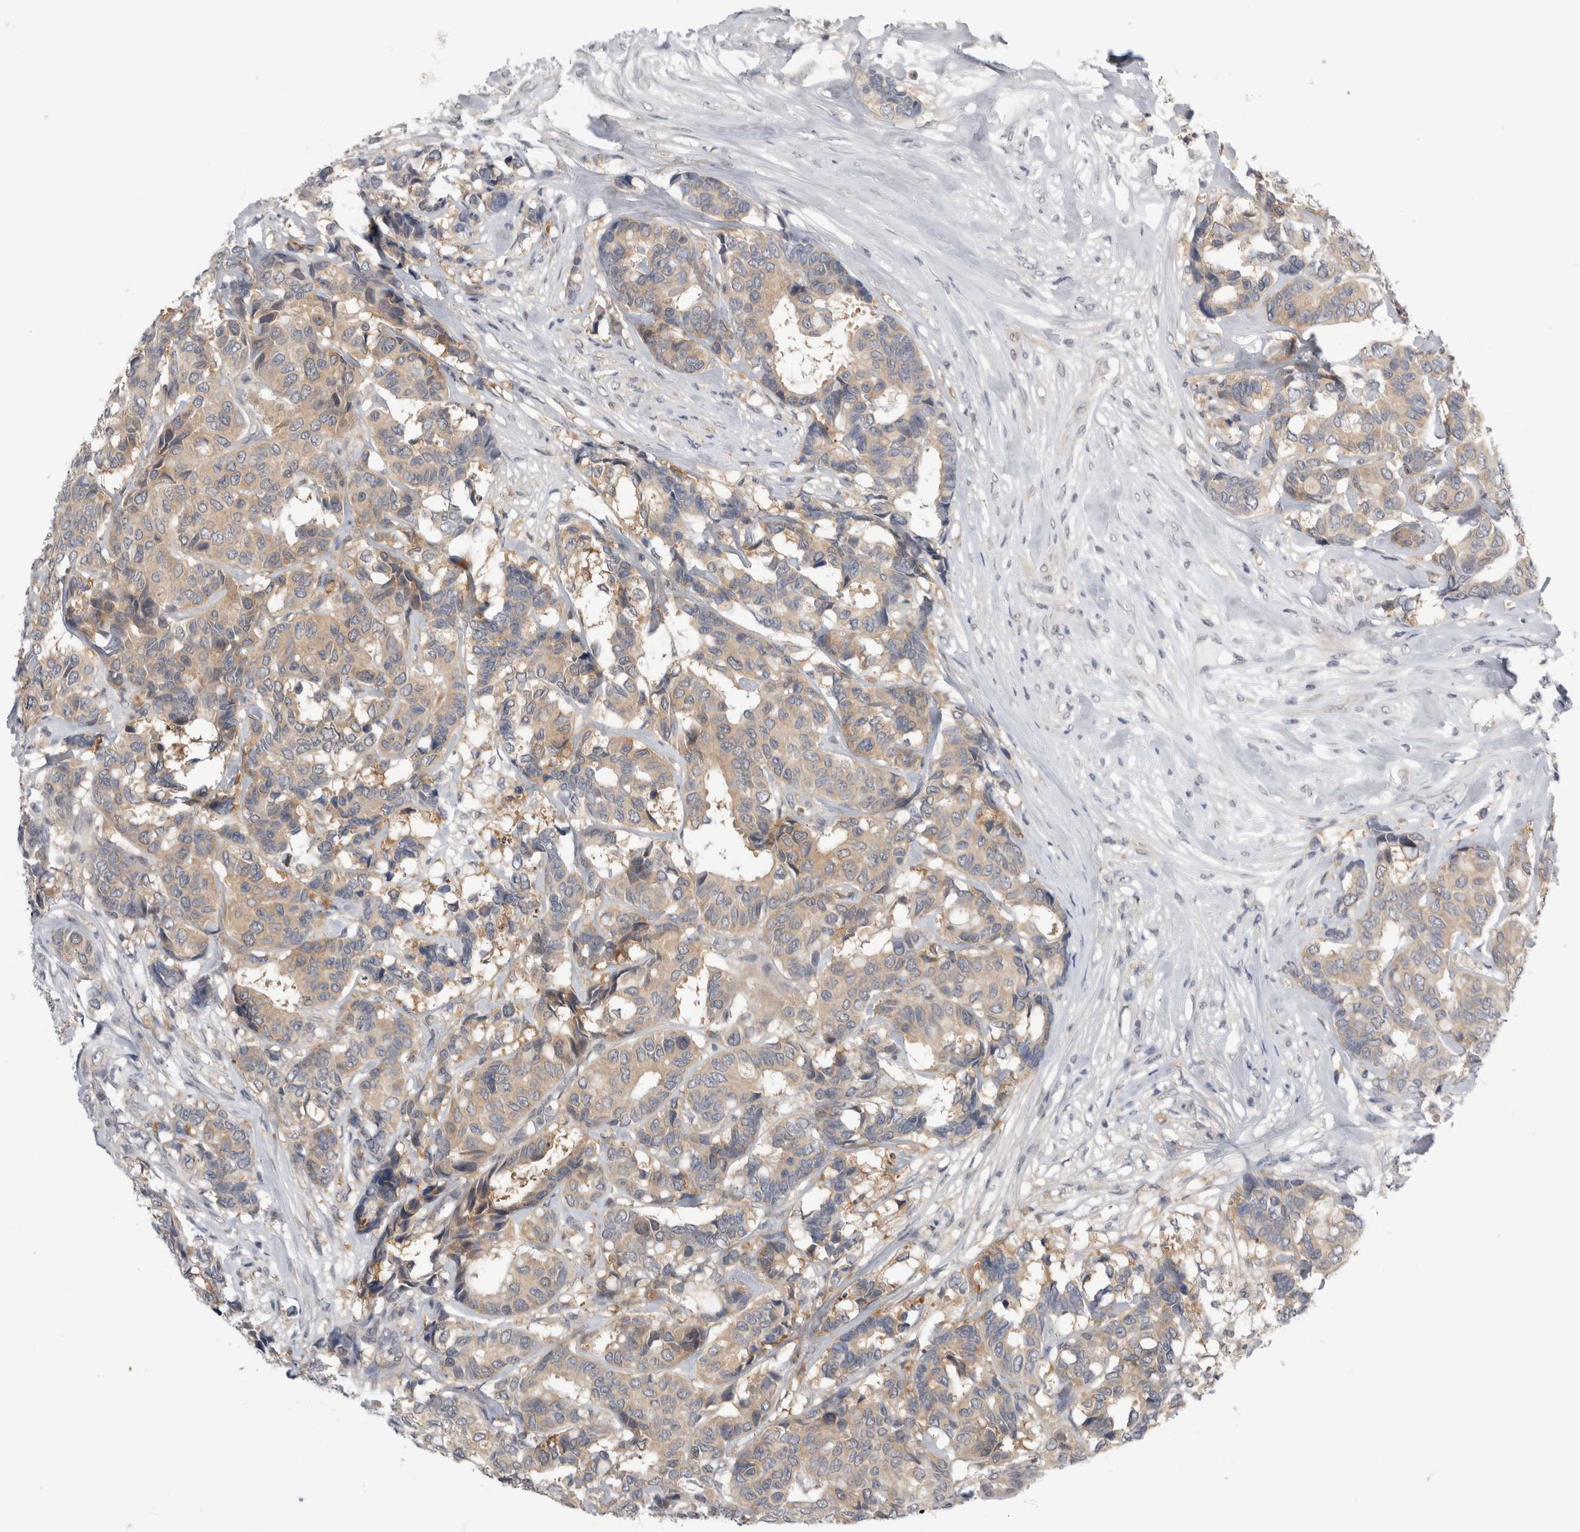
{"staining": {"intensity": "weak", "quantity": ">75%", "location": "cytoplasmic/membranous"}, "tissue": "breast cancer", "cell_type": "Tumor cells", "image_type": "cancer", "snomed": [{"axis": "morphology", "description": "Duct carcinoma"}, {"axis": "topography", "description": "Breast"}], "caption": "A low amount of weak cytoplasmic/membranous positivity is present in about >75% of tumor cells in intraductal carcinoma (breast) tissue. The protein is shown in brown color, while the nuclei are stained blue.", "gene": "PSMB2", "patient": {"sex": "female", "age": 87}}